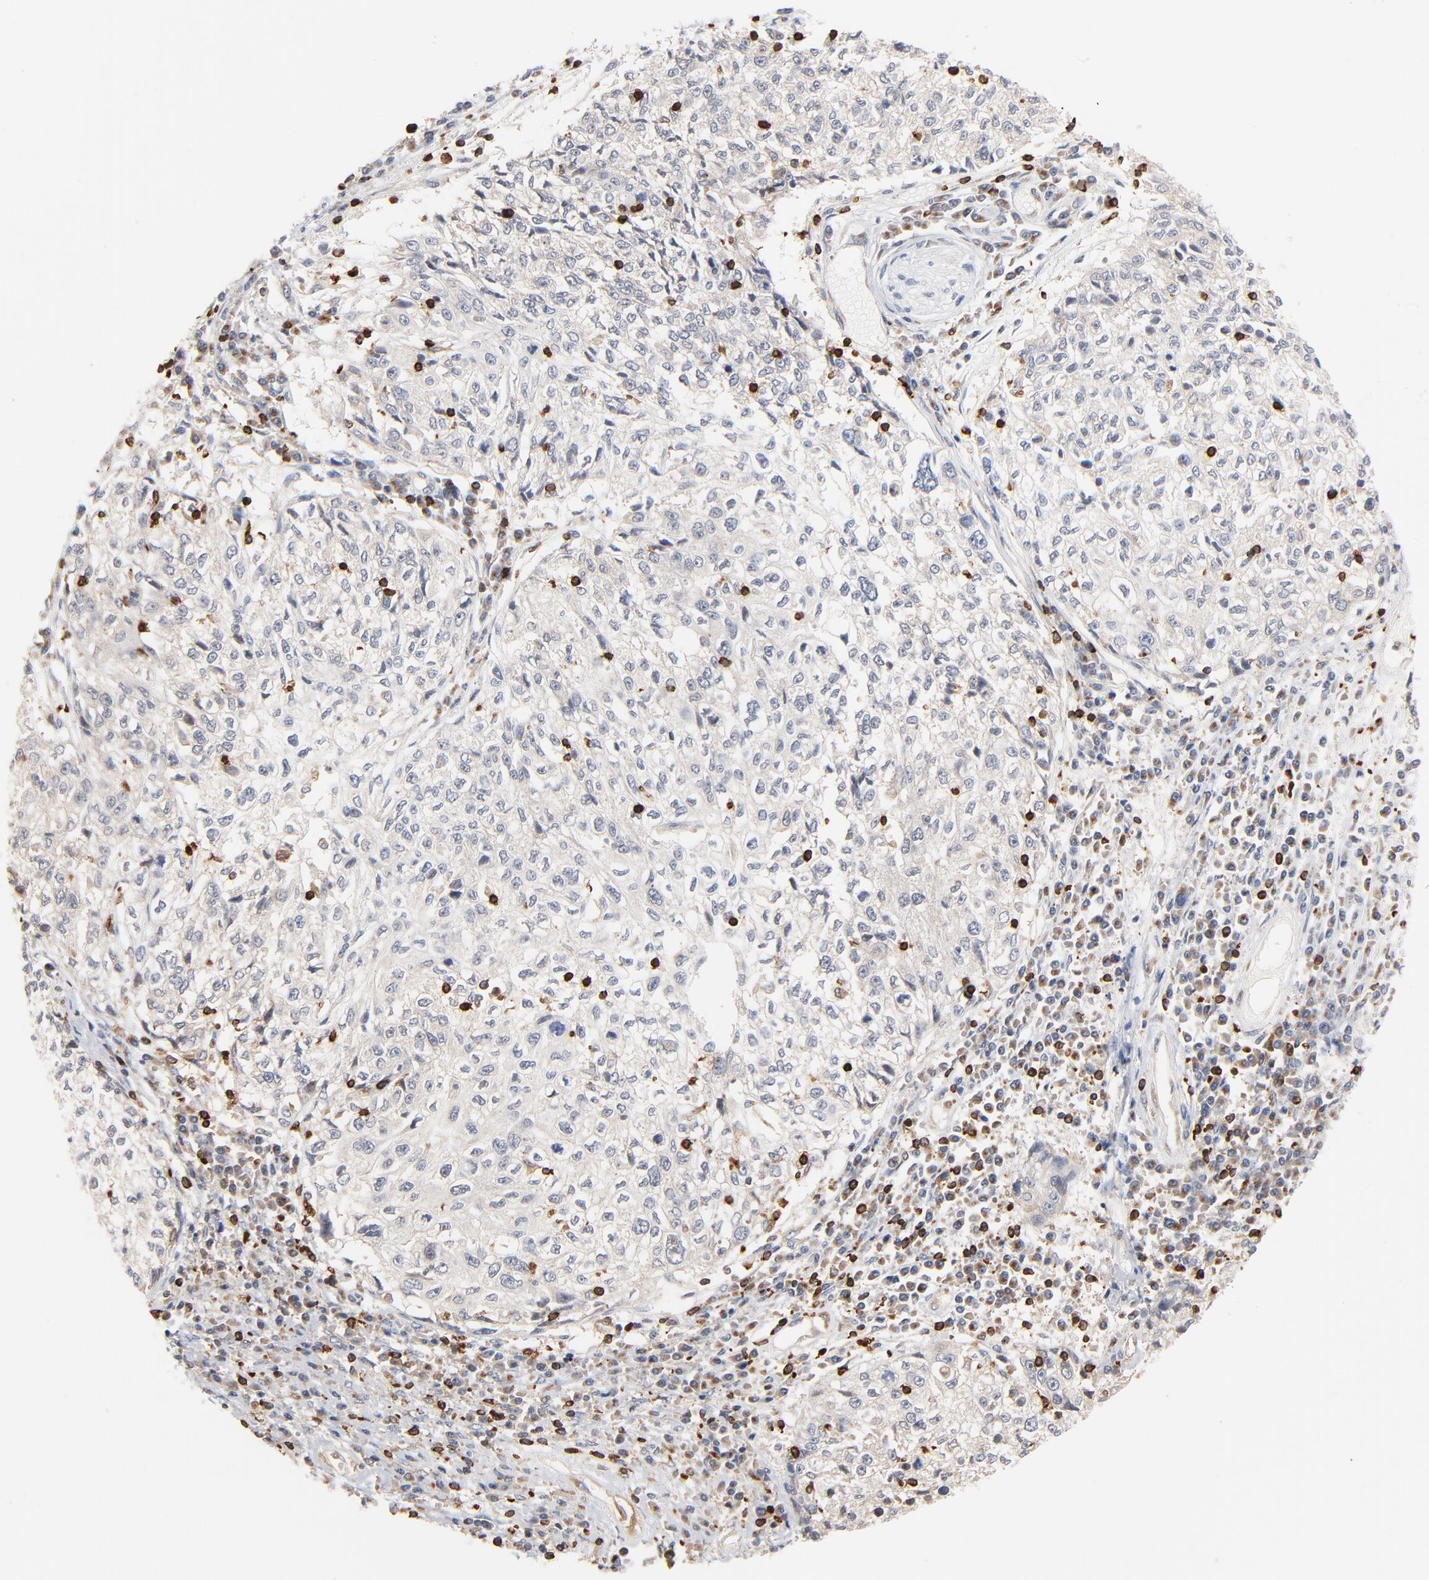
{"staining": {"intensity": "negative", "quantity": "none", "location": "none"}, "tissue": "cervical cancer", "cell_type": "Tumor cells", "image_type": "cancer", "snomed": [{"axis": "morphology", "description": "Squamous cell carcinoma, NOS"}, {"axis": "topography", "description": "Cervix"}], "caption": "A high-resolution image shows immunohistochemistry (IHC) staining of squamous cell carcinoma (cervical), which shows no significant staining in tumor cells.", "gene": "SH3KBP1", "patient": {"sex": "female", "age": 57}}